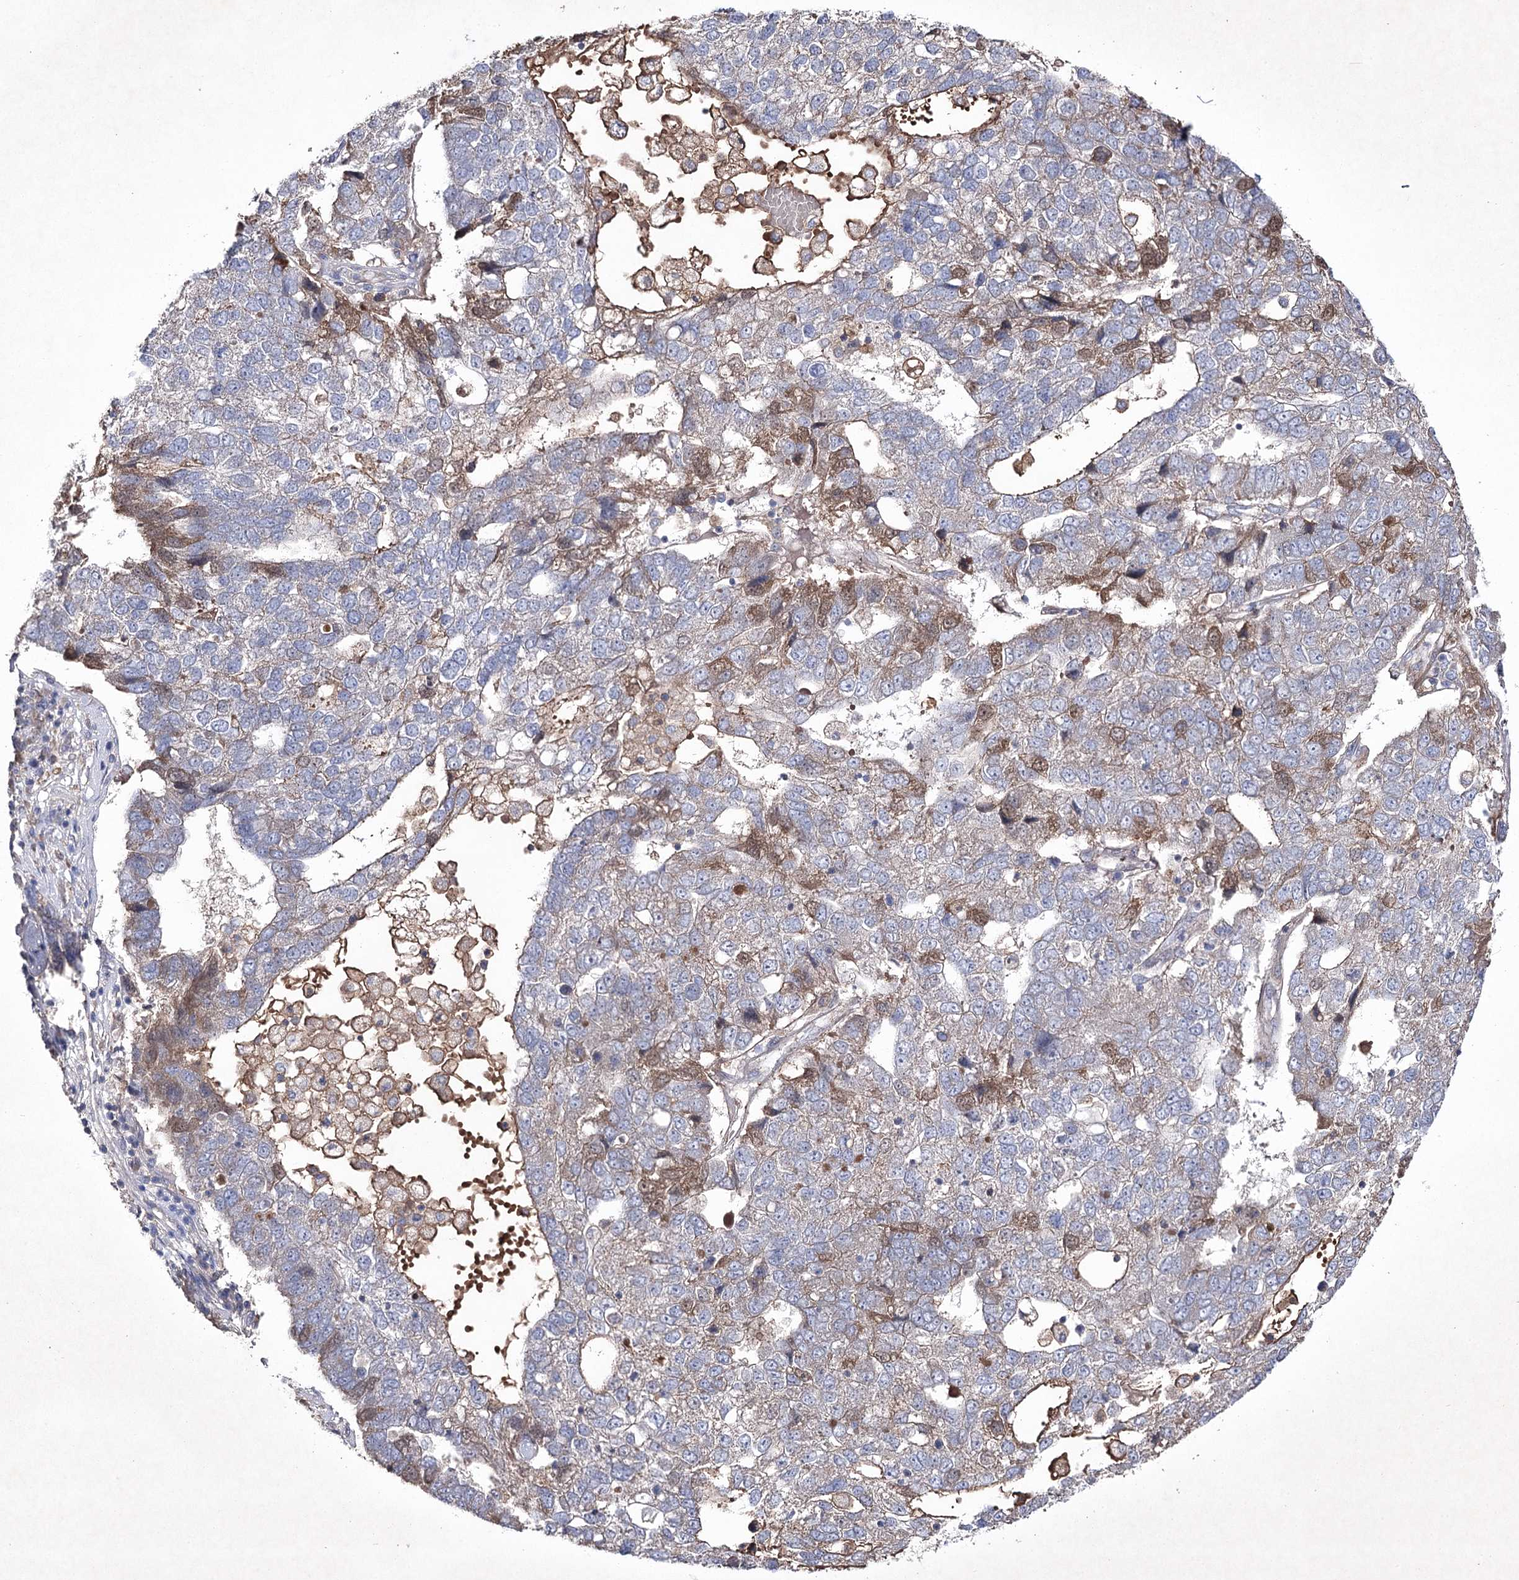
{"staining": {"intensity": "moderate", "quantity": "<25%", "location": "cytoplasmic/membranous,nuclear"}, "tissue": "pancreatic cancer", "cell_type": "Tumor cells", "image_type": "cancer", "snomed": [{"axis": "morphology", "description": "Adenocarcinoma, NOS"}, {"axis": "topography", "description": "Pancreas"}], "caption": "This image displays immunohistochemistry (IHC) staining of human adenocarcinoma (pancreatic), with low moderate cytoplasmic/membranous and nuclear staining in approximately <25% of tumor cells.", "gene": "SEMA4G", "patient": {"sex": "female", "age": 61}}